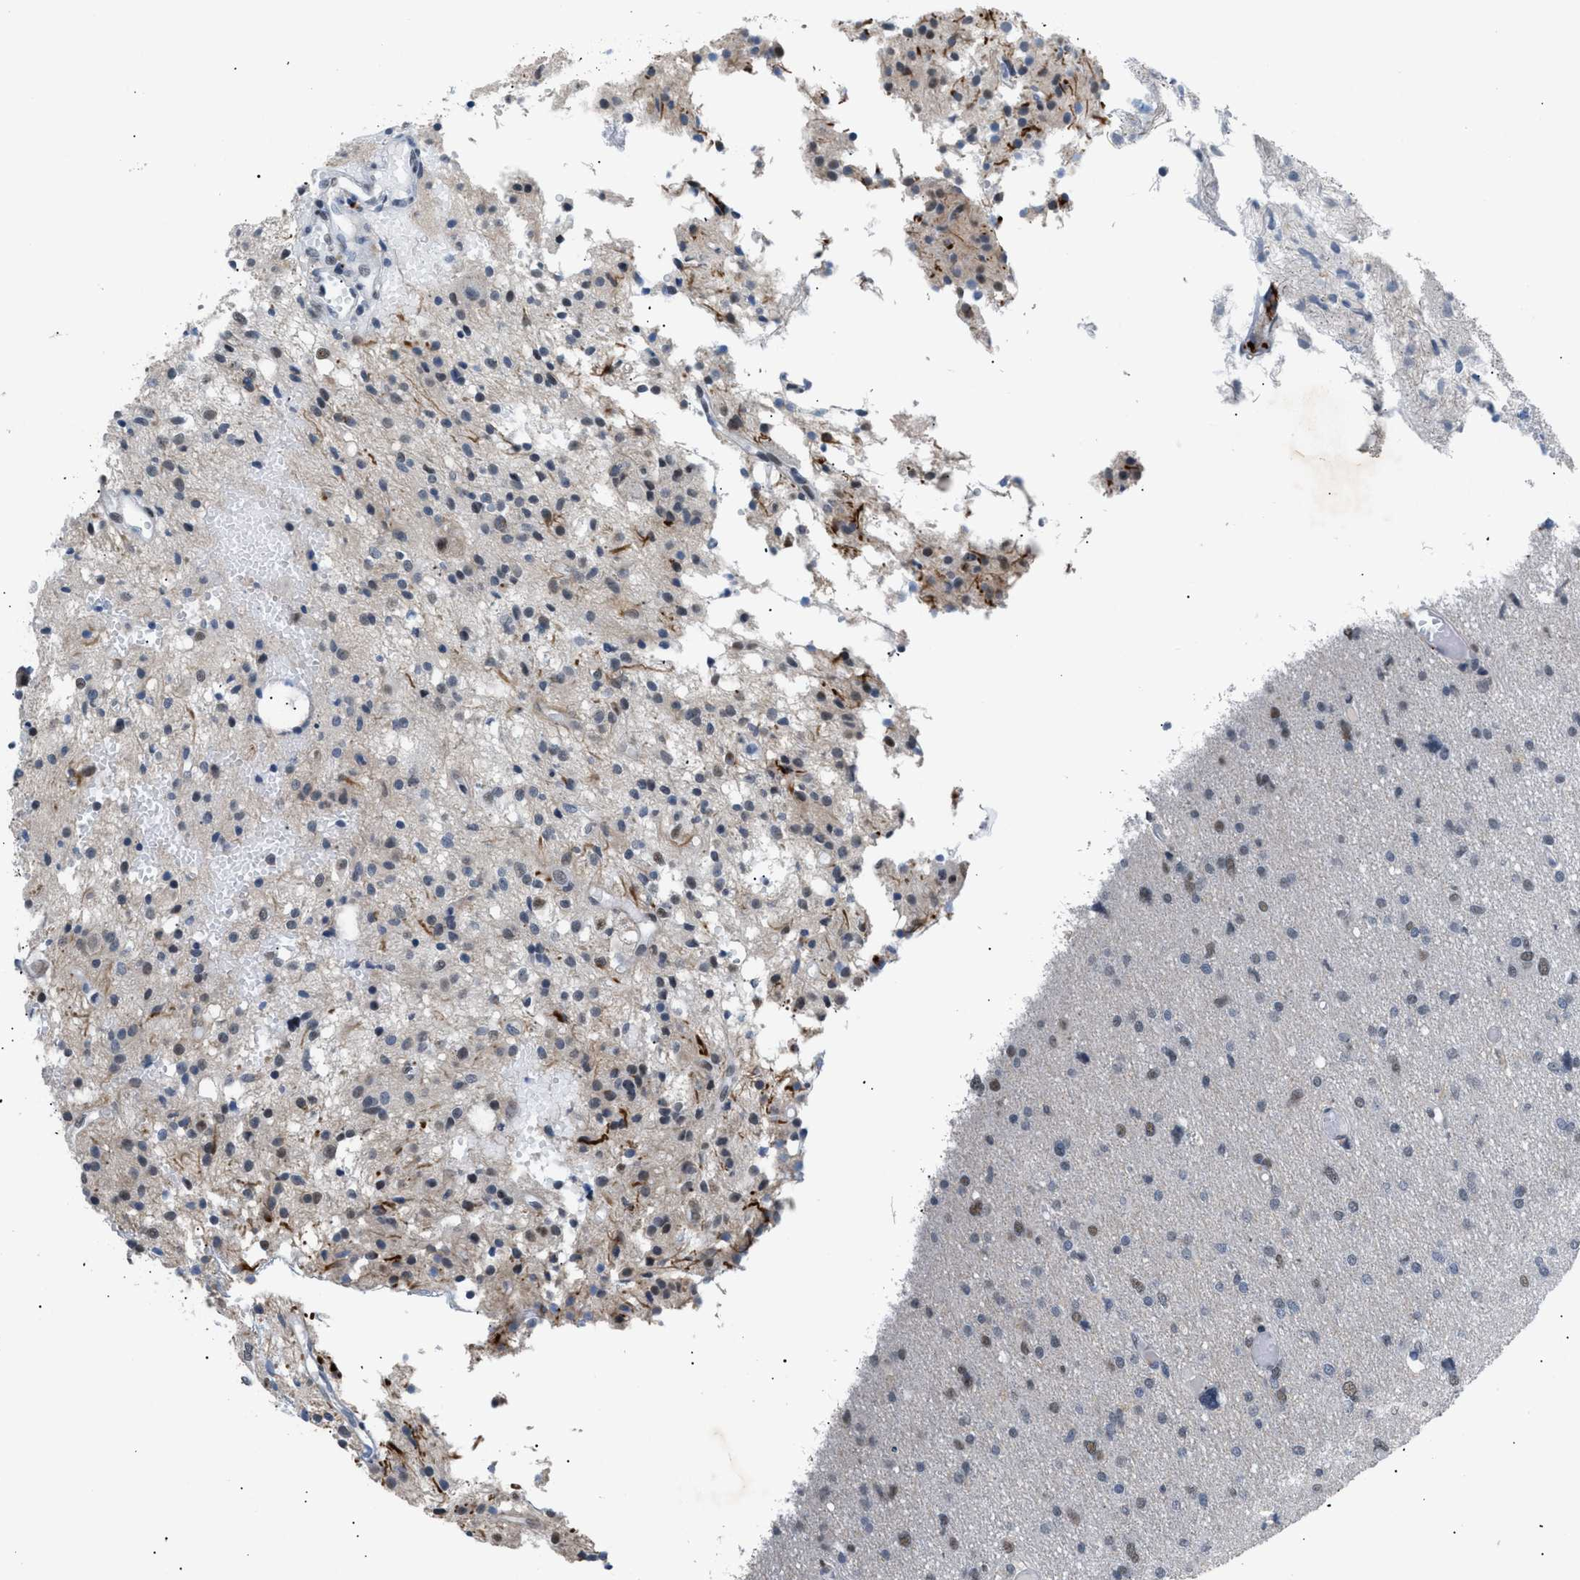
{"staining": {"intensity": "weak", "quantity": "<25%", "location": "nuclear"}, "tissue": "glioma", "cell_type": "Tumor cells", "image_type": "cancer", "snomed": [{"axis": "morphology", "description": "Glioma, malignant, High grade"}, {"axis": "topography", "description": "Brain"}], "caption": "High power microscopy photomicrograph of an immunohistochemistry histopathology image of malignant glioma (high-grade), revealing no significant staining in tumor cells.", "gene": "KCNC3", "patient": {"sex": "female", "age": 59}}